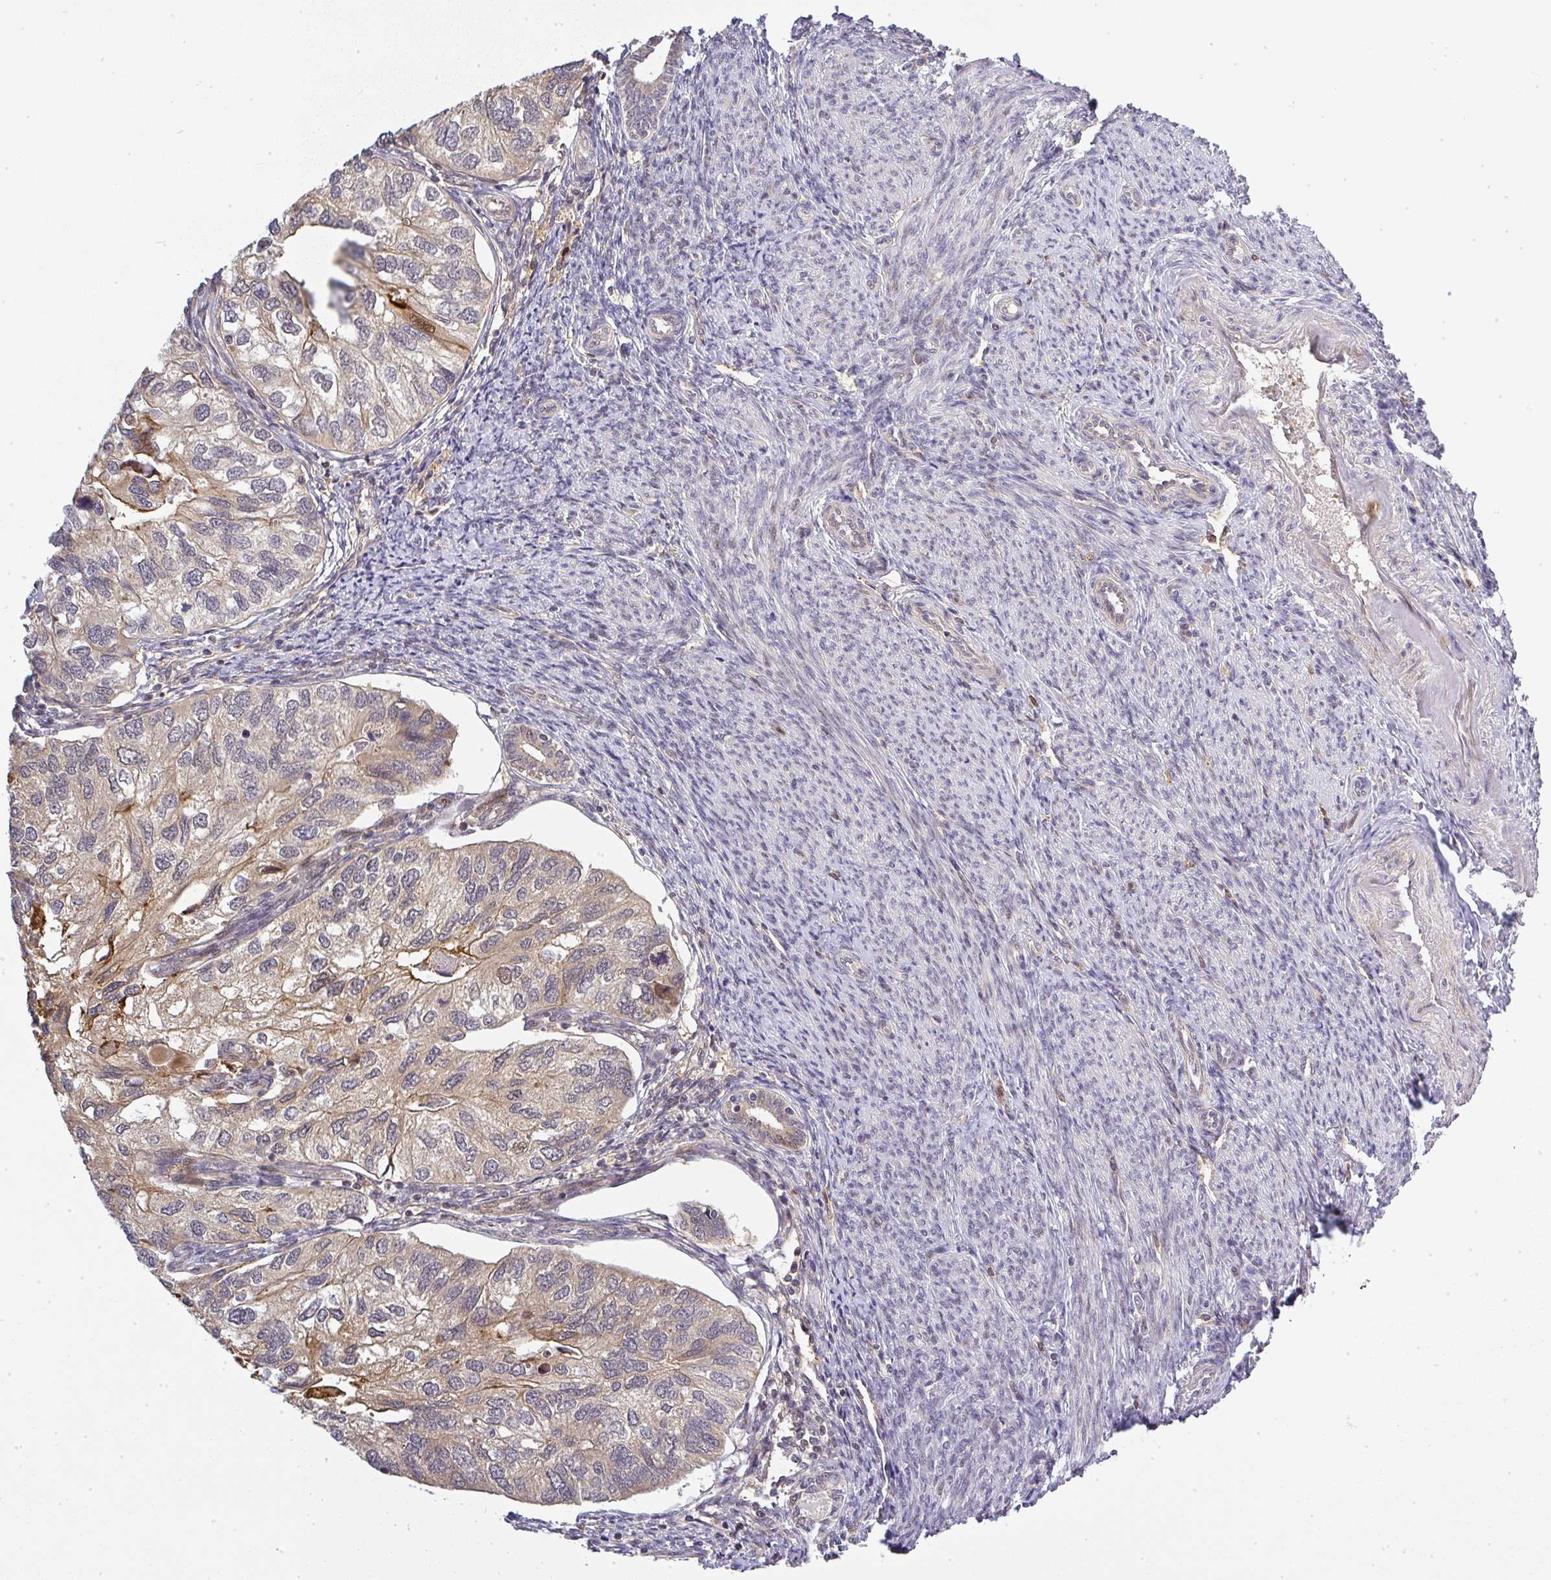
{"staining": {"intensity": "moderate", "quantity": "25%-75%", "location": "cytoplasmic/membranous"}, "tissue": "endometrial cancer", "cell_type": "Tumor cells", "image_type": "cancer", "snomed": [{"axis": "morphology", "description": "Carcinoma, NOS"}, {"axis": "topography", "description": "Uterus"}], "caption": "An immunohistochemistry image of tumor tissue is shown. Protein staining in brown labels moderate cytoplasmic/membranous positivity in endometrial cancer (carcinoma) within tumor cells.", "gene": "FAM153A", "patient": {"sex": "female", "age": 76}}